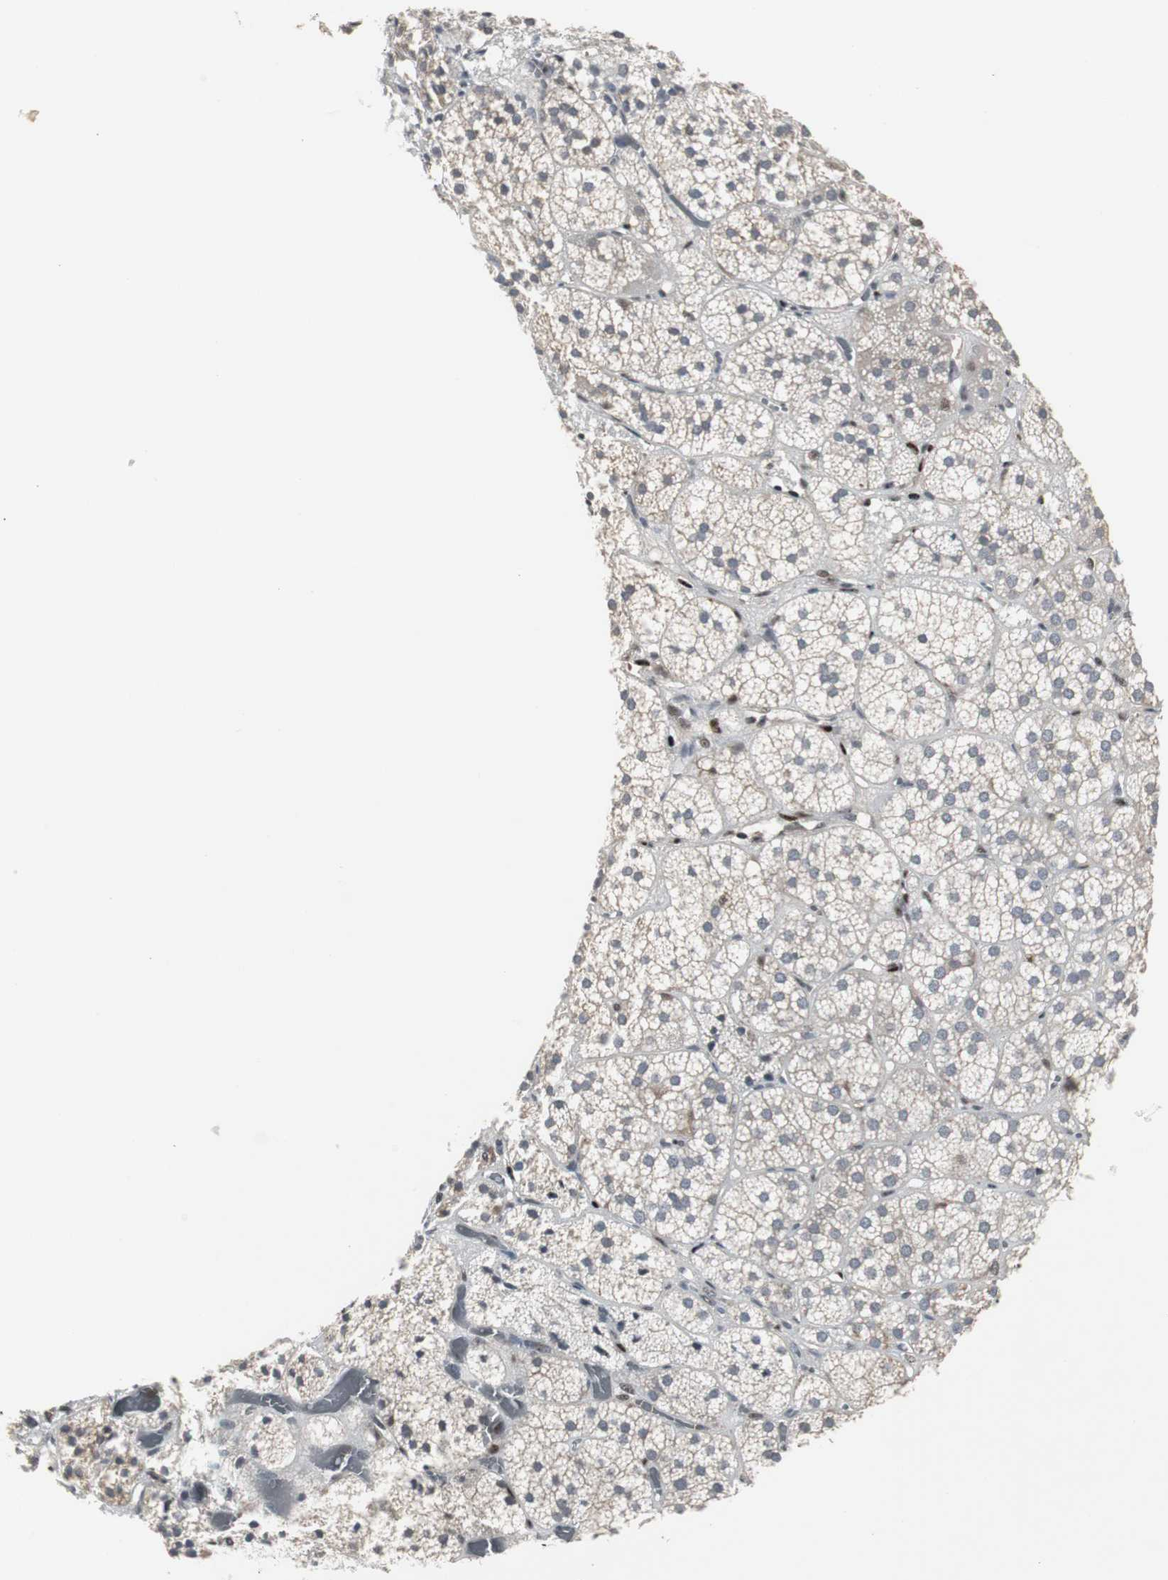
{"staining": {"intensity": "weak", "quantity": ">75%", "location": "cytoplasmic/membranous"}, "tissue": "adrenal gland", "cell_type": "Glandular cells", "image_type": "normal", "snomed": [{"axis": "morphology", "description": "Normal tissue, NOS"}, {"axis": "topography", "description": "Adrenal gland"}], "caption": "A brown stain highlights weak cytoplasmic/membranous positivity of a protein in glandular cells of unremarkable human adrenal gland. (Brightfield microscopy of DAB IHC at high magnification).", "gene": "GRK2", "patient": {"sex": "female", "age": 71}}